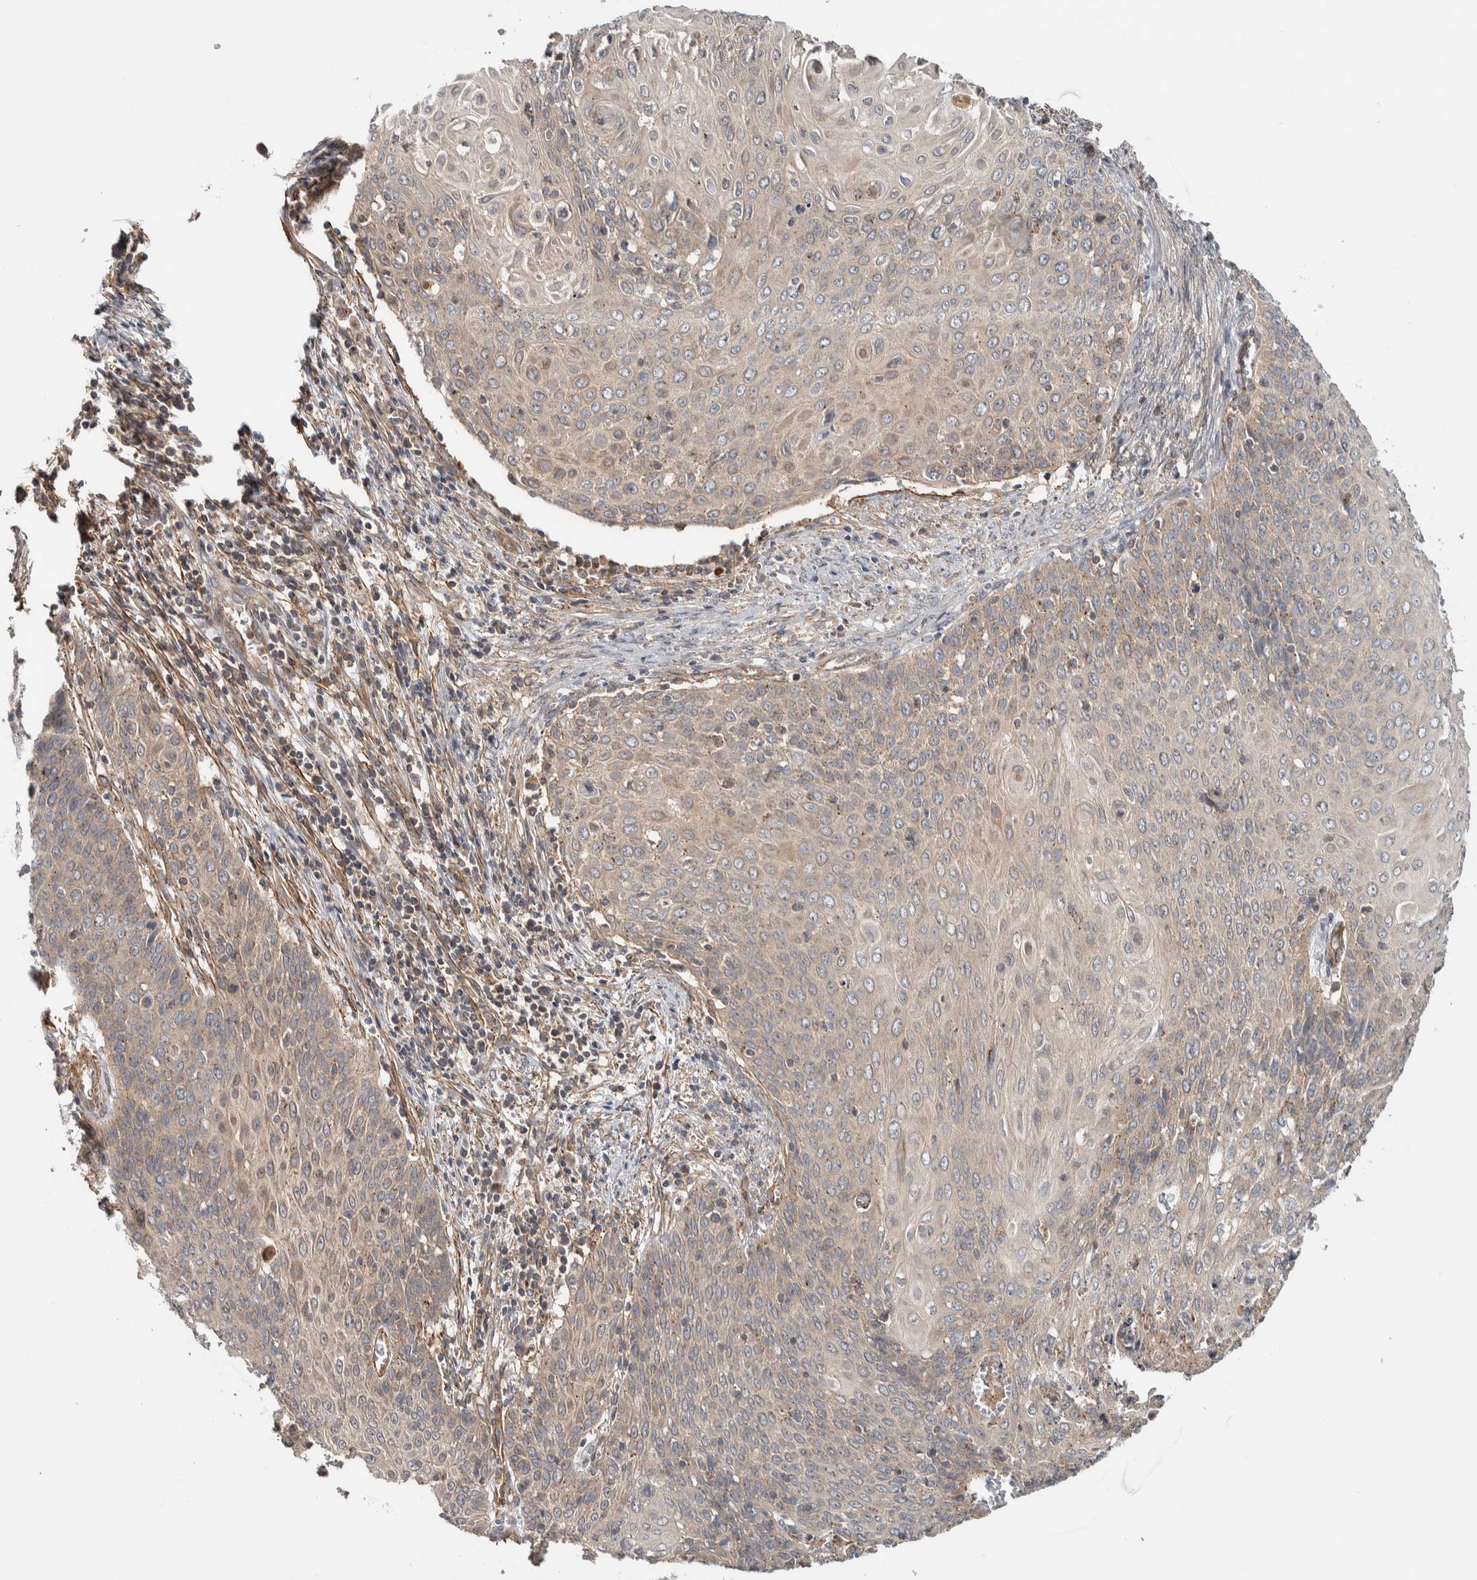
{"staining": {"intensity": "weak", "quantity": "25%-75%", "location": "cytoplasmic/membranous"}, "tissue": "cervical cancer", "cell_type": "Tumor cells", "image_type": "cancer", "snomed": [{"axis": "morphology", "description": "Squamous cell carcinoma, NOS"}, {"axis": "topography", "description": "Cervix"}], "caption": "A high-resolution image shows immunohistochemistry (IHC) staining of cervical cancer, which shows weak cytoplasmic/membranous expression in approximately 25%-75% of tumor cells. (DAB IHC, brown staining for protein, blue staining for nuclei).", "gene": "TBC1D31", "patient": {"sex": "female", "age": 39}}